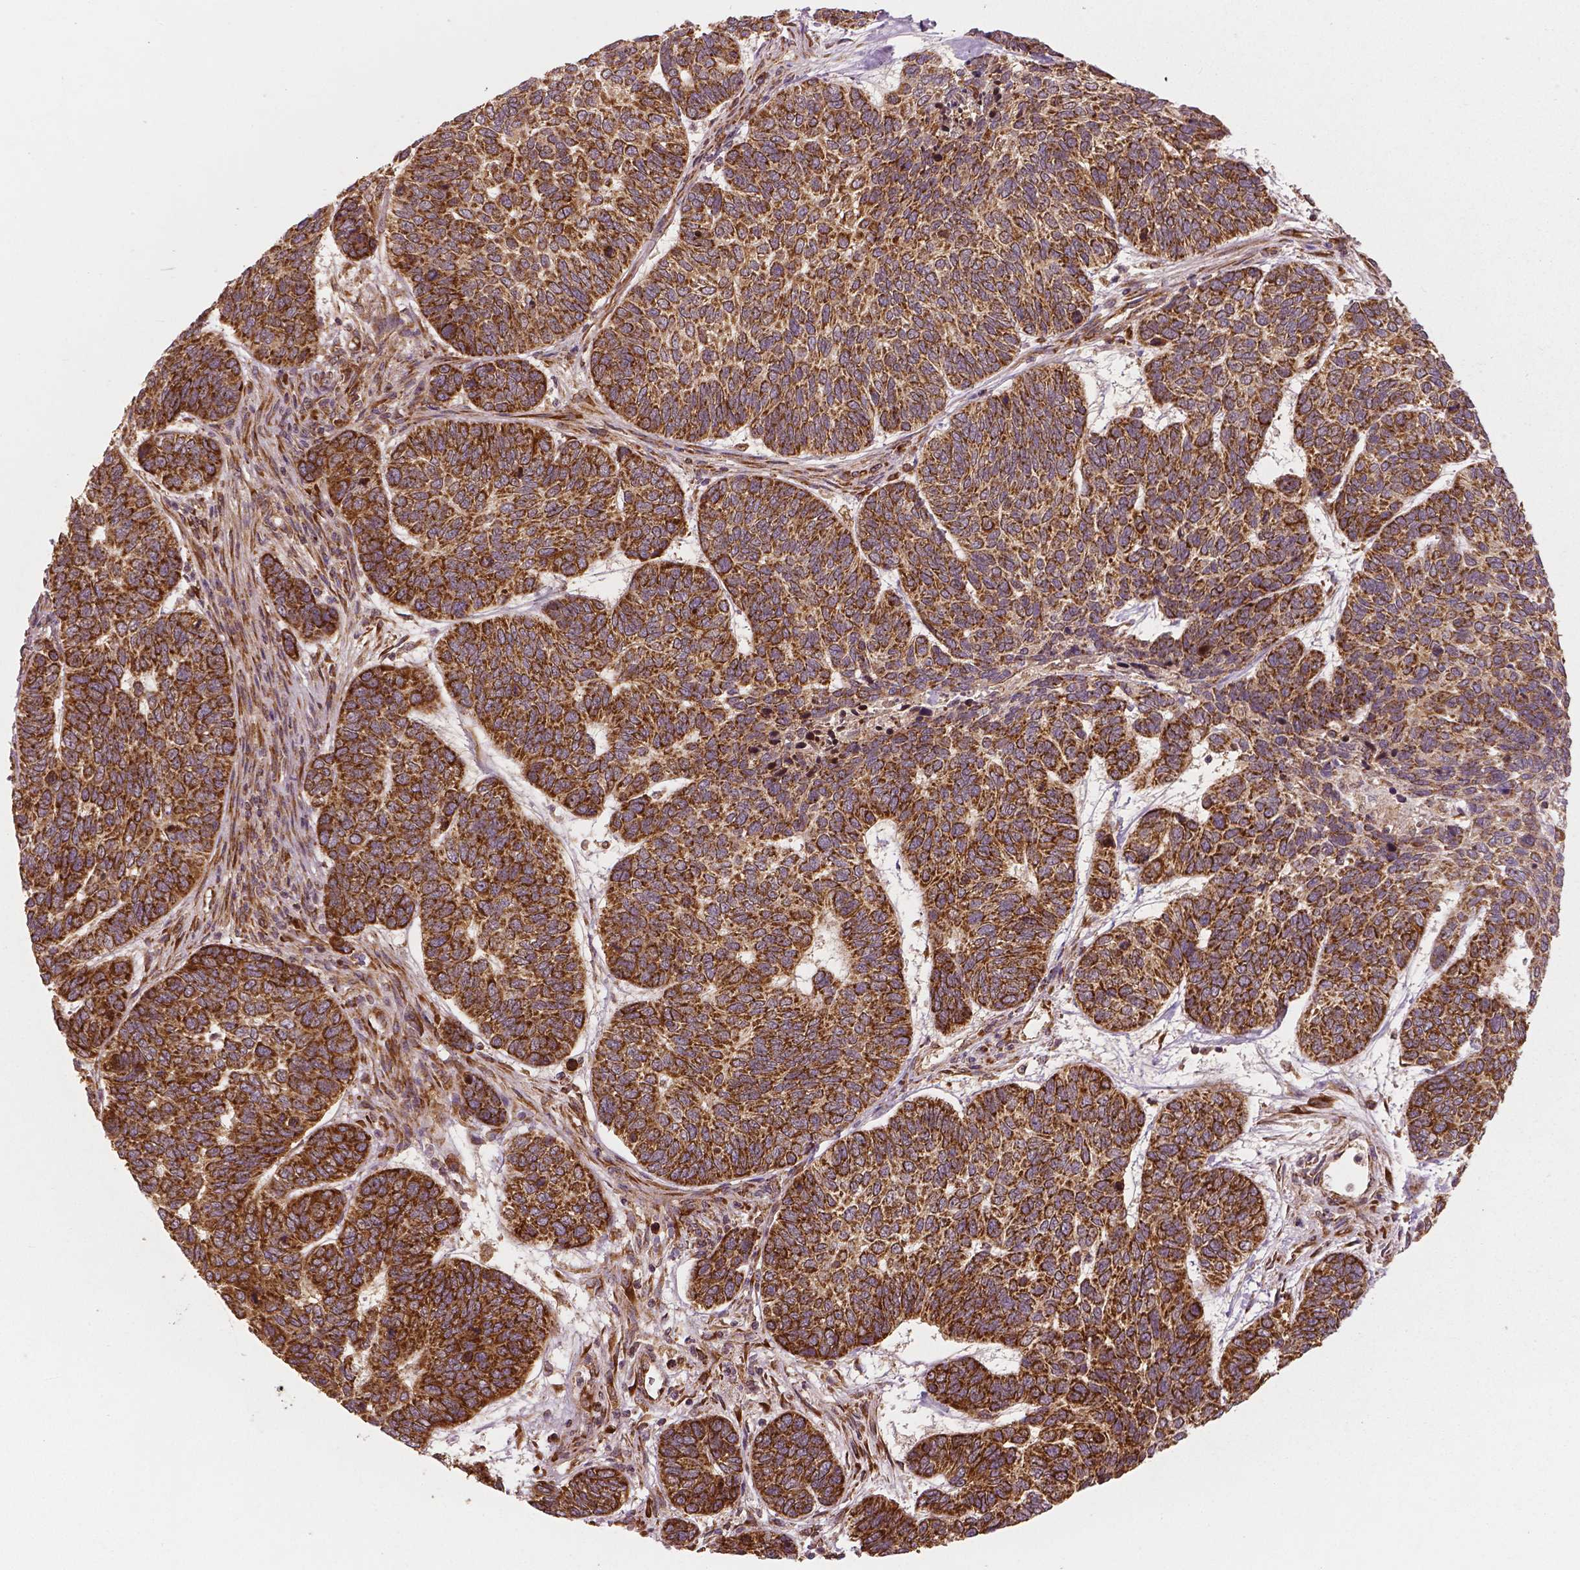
{"staining": {"intensity": "strong", "quantity": ">75%", "location": "cytoplasmic/membranous"}, "tissue": "skin cancer", "cell_type": "Tumor cells", "image_type": "cancer", "snomed": [{"axis": "morphology", "description": "Basal cell carcinoma"}, {"axis": "topography", "description": "Skin"}], "caption": "Strong cytoplasmic/membranous protein positivity is appreciated in about >75% of tumor cells in basal cell carcinoma (skin).", "gene": "PGAM5", "patient": {"sex": "female", "age": 65}}